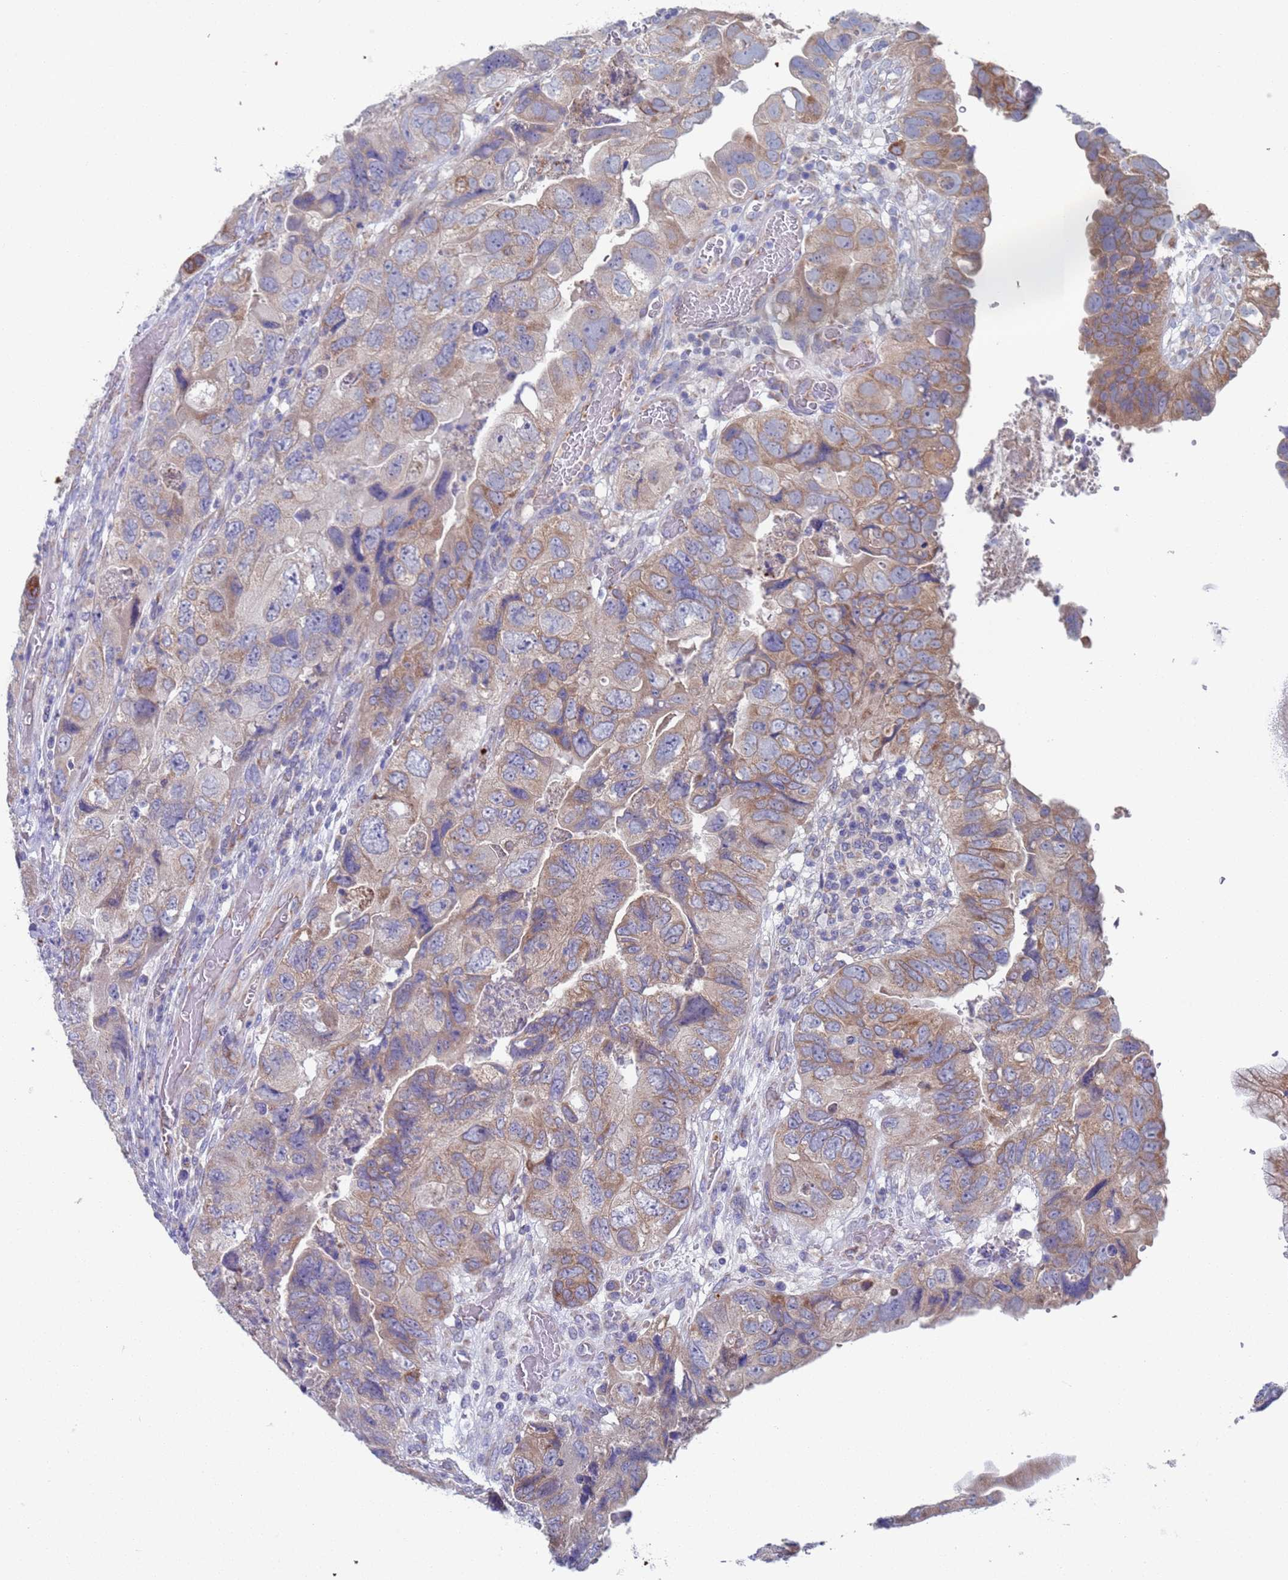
{"staining": {"intensity": "weak", "quantity": "25%-75%", "location": "cytoplasmic/membranous"}, "tissue": "colorectal cancer", "cell_type": "Tumor cells", "image_type": "cancer", "snomed": [{"axis": "morphology", "description": "Adenocarcinoma, NOS"}, {"axis": "topography", "description": "Rectum"}], "caption": "Protein positivity by immunohistochemistry shows weak cytoplasmic/membranous staining in about 25%-75% of tumor cells in adenocarcinoma (colorectal).", "gene": "PET117", "patient": {"sex": "male", "age": 63}}